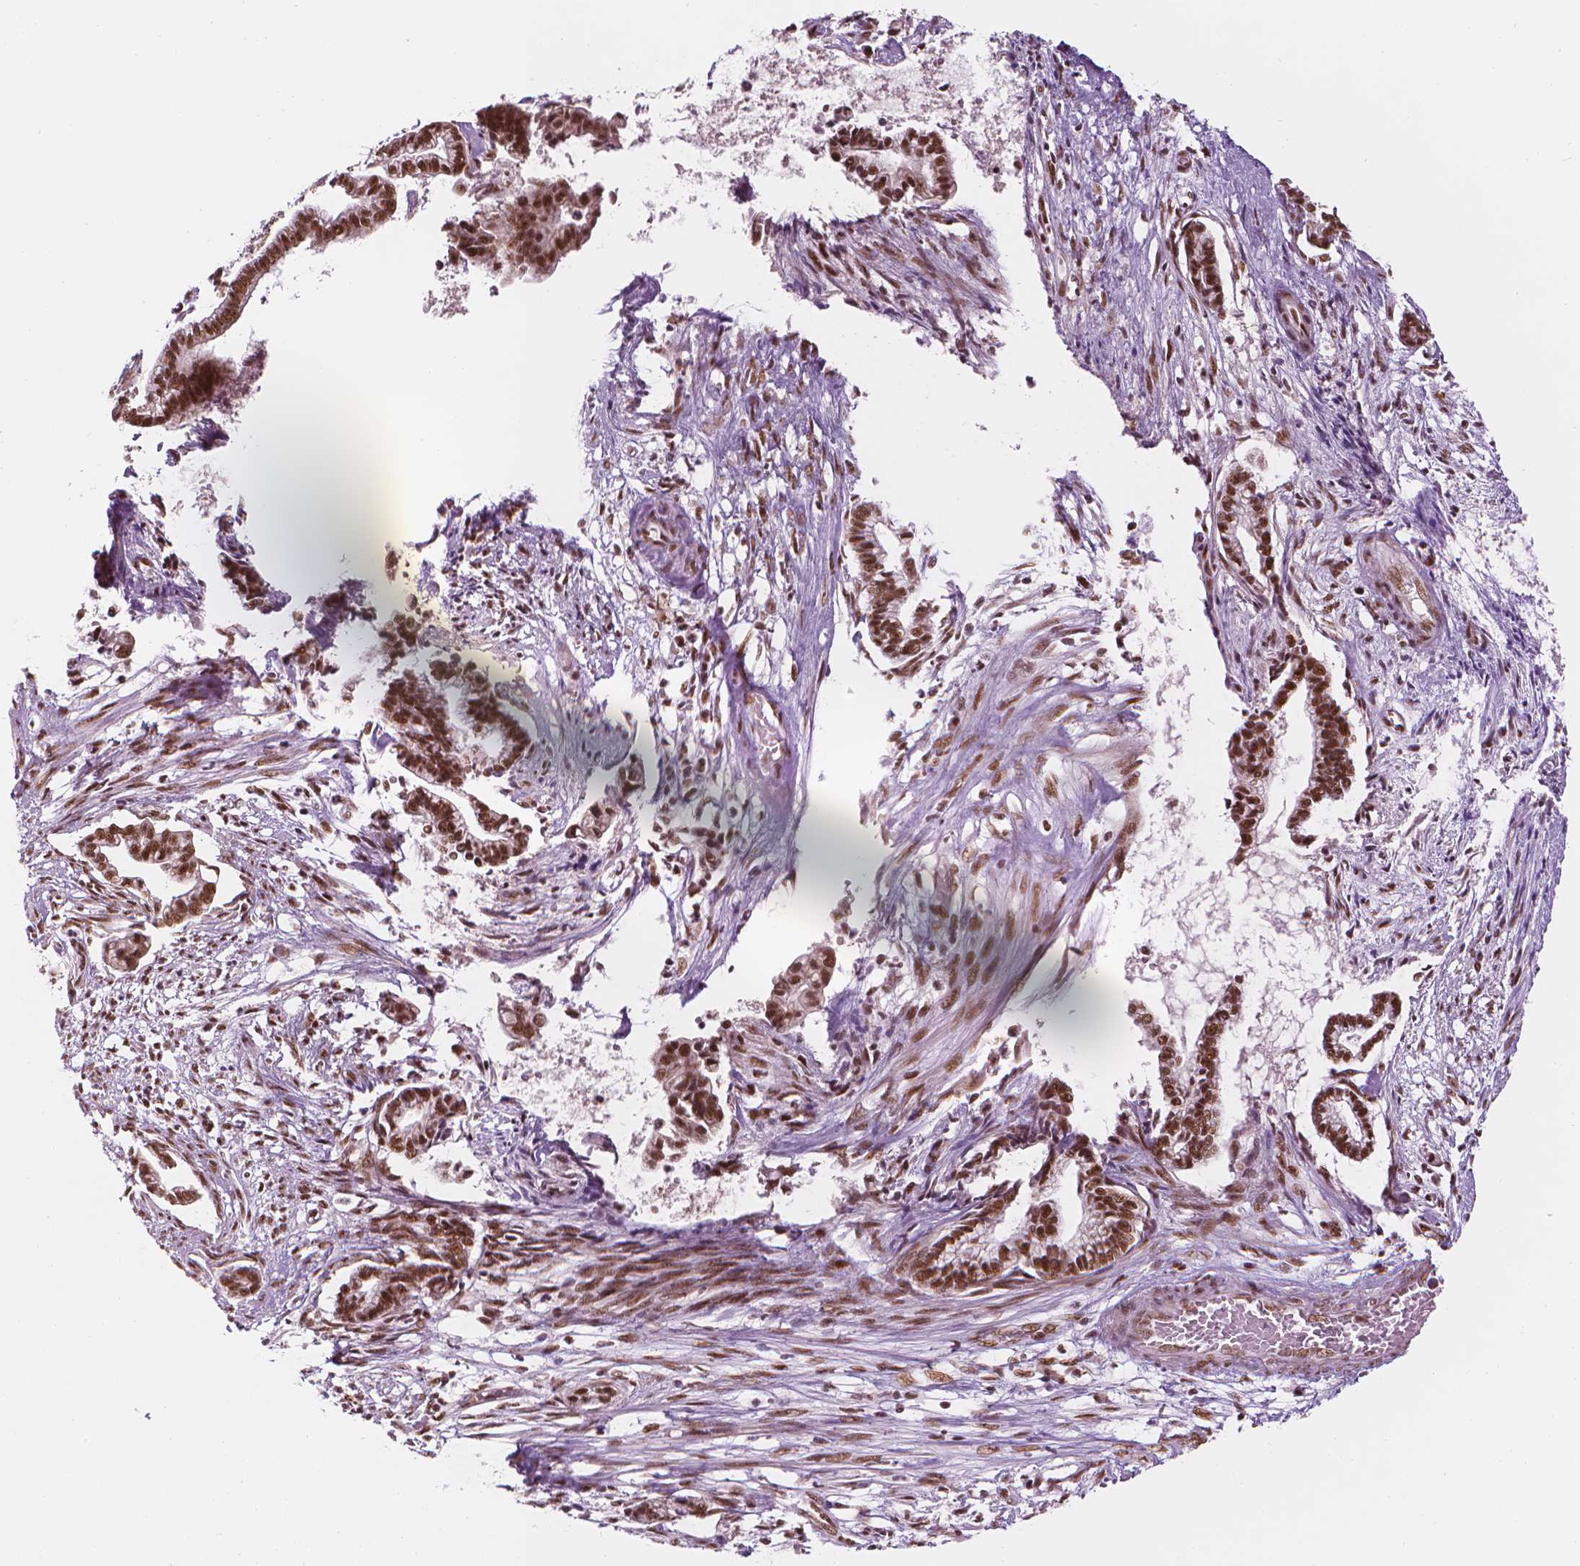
{"staining": {"intensity": "strong", "quantity": ">75%", "location": "nuclear"}, "tissue": "cervical cancer", "cell_type": "Tumor cells", "image_type": "cancer", "snomed": [{"axis": "morphology", "description": "Adenocarcinoma, NOS"}, {"axis": "topography", "description": "Cervix"}], "caption": "Immunohistochemical staining of human cervical cancer demonstrates high levels of strong nuclear protein expression in approximately >75% of tumor cells.", "gene": "ELF2", "patient": {"sex": "female", "age": 62}}